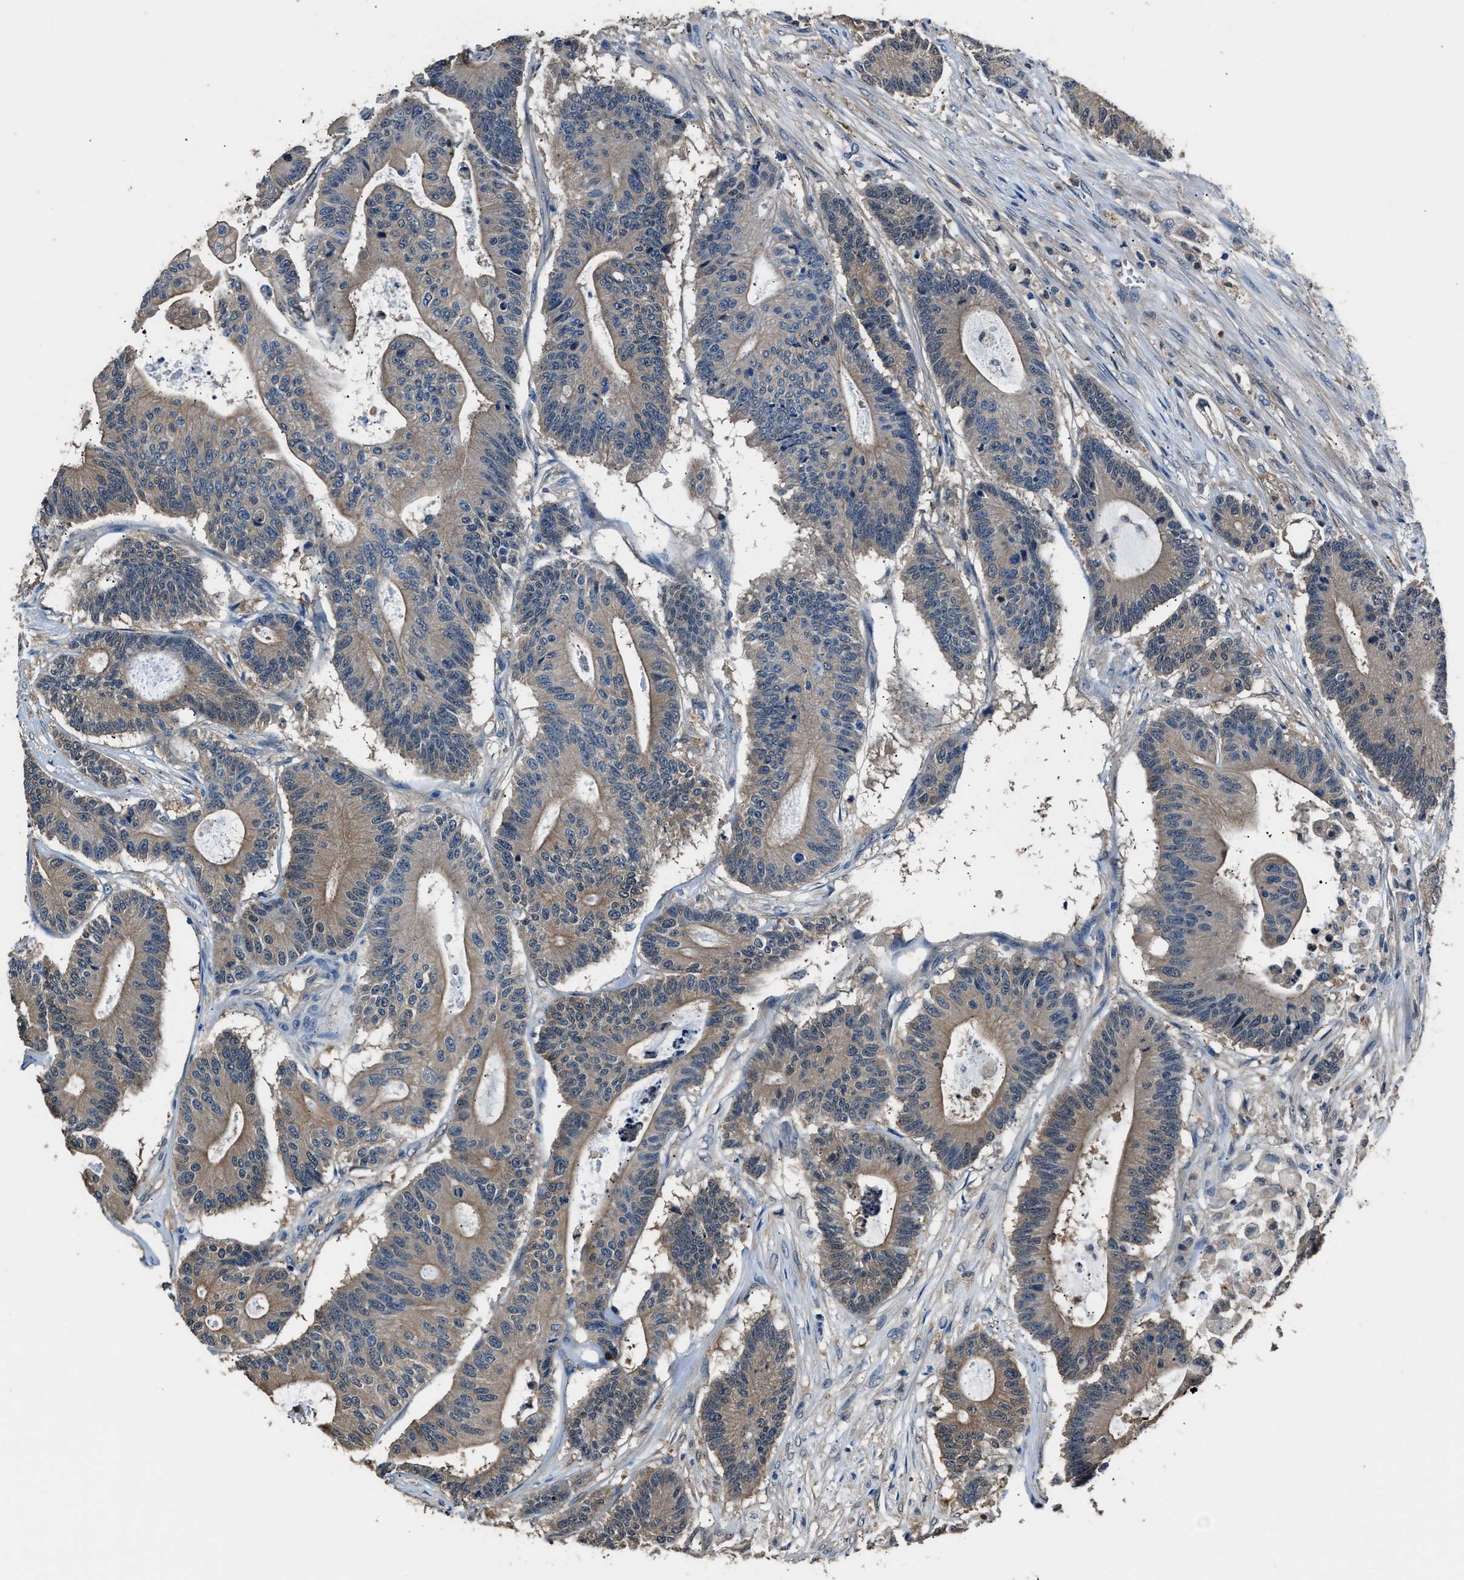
{"staining": {"intensity": "moderate", "quantity": ">75%", "location": "cytoplasmic/membranous"}, "tissue": "colorectal cancer", "cell_type": "Tumor cells", "image_type": "cancer", "snomed": [{"axis": "morphology", "description": "Adenocarcinoma, NOS"}, {"axis": "topography", "description": "Colon"}], "caption": "An image of colorectal cancer (adenocarcinoma) stained for a protein demonstrates moderate cytoplasmic/membranous brown staining in tumor cells.", "gene": "GSTP1", "patient": {"sex": "female", "age": 84}}